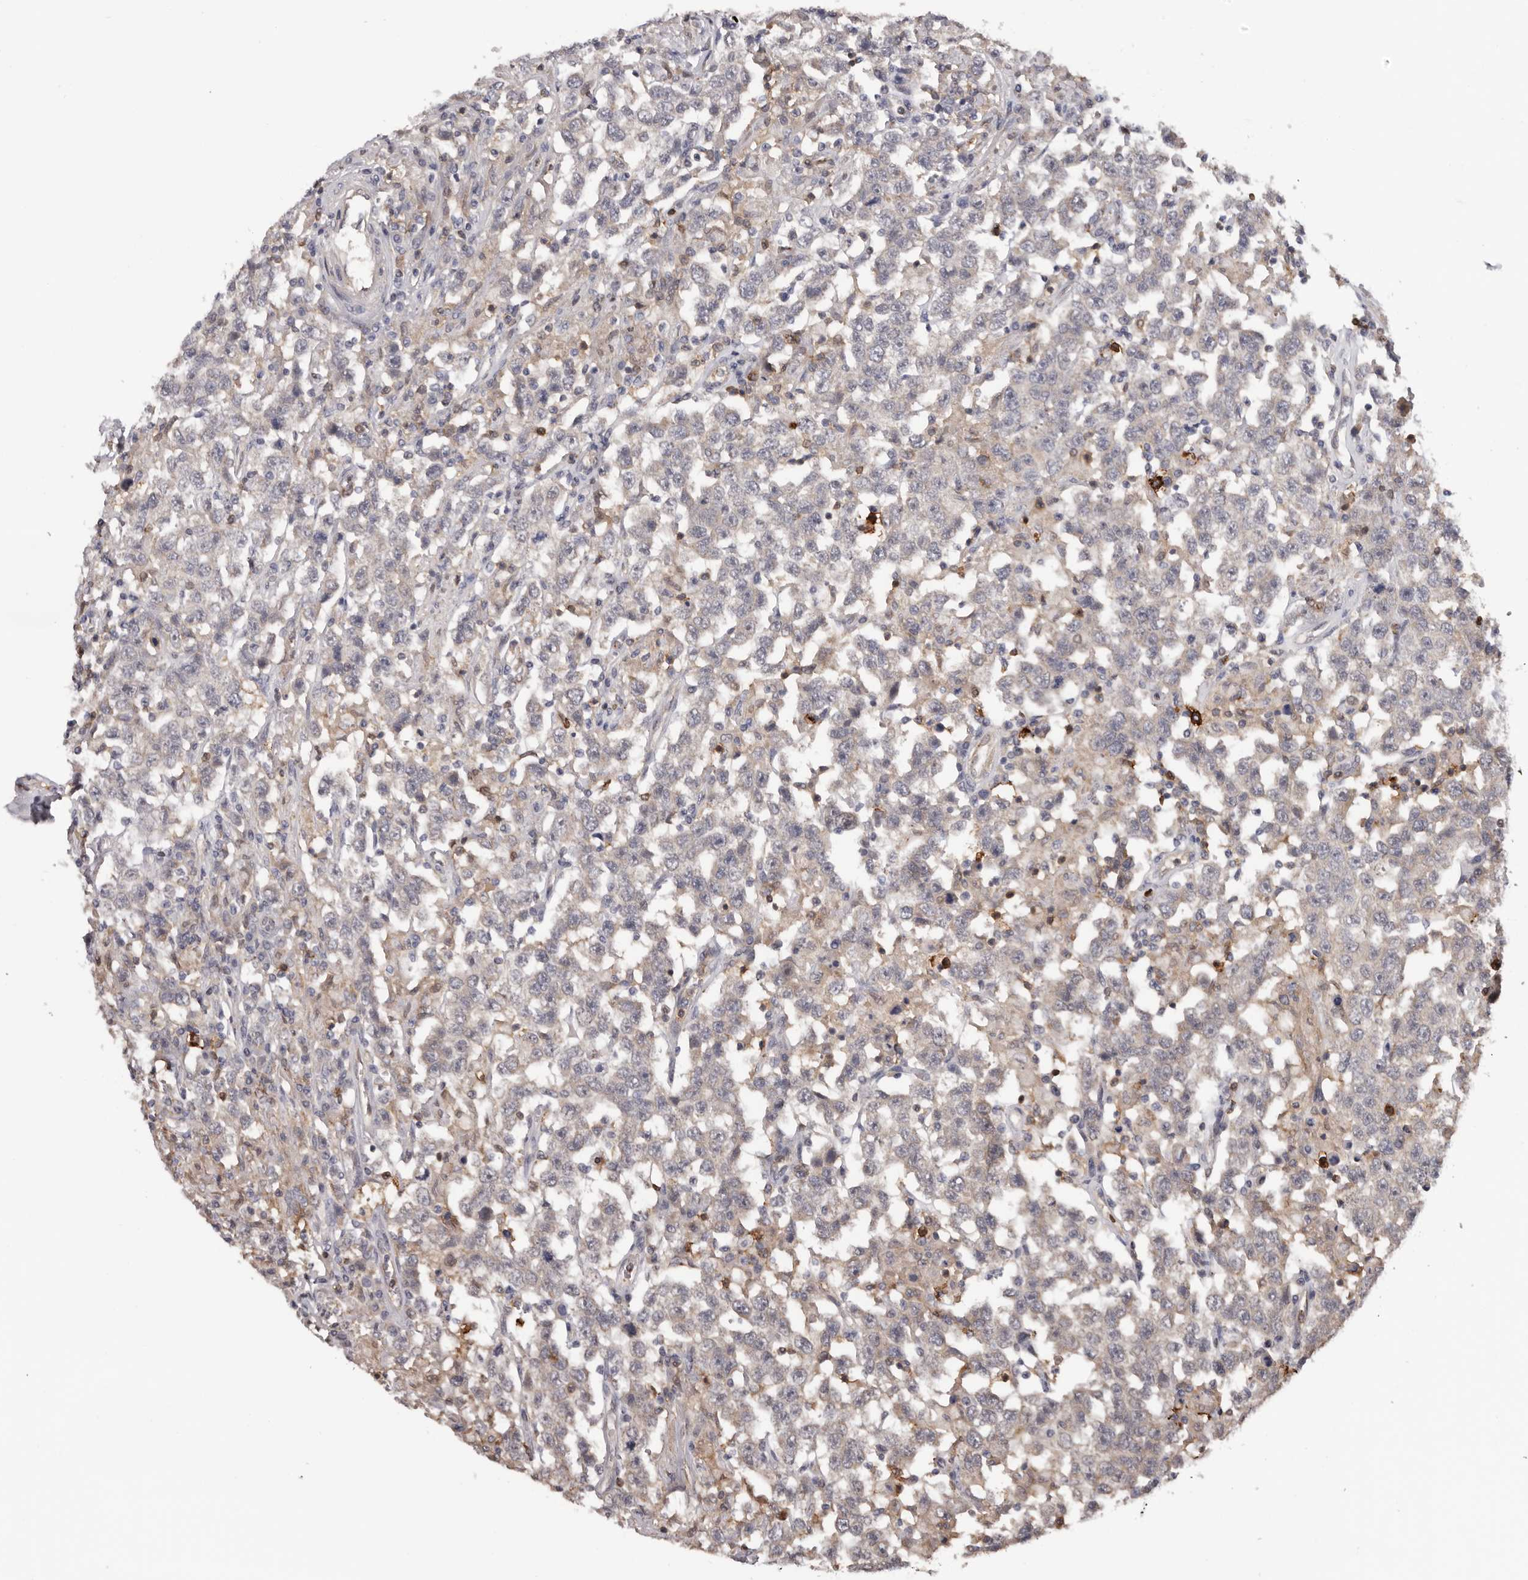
{"staining": {"intensity": "weak", "quantity": "<25%", "location": "cytoplasmic/membranous"}, "tissue": "testis cancer", "cell_type": "Tumor cells", "image_type": "cancer", "snomed": [{"axis": "morphology", "description": "Seminoma, NOS"}, {"axis": "topography", "description": "Testis"}], "caption": "Immunohistochemical staining of testis cancer reveals no significant positivity in tumor cells. The staining was performed using DAB (3,3'-diaminobenzidine) to visualize the protein expression in brown, while the nuclei were stained in blue with hematoxylin (Magnification: 20x).", "gene": "PRR12", "patient": {"sex": "male", "age": 41}}